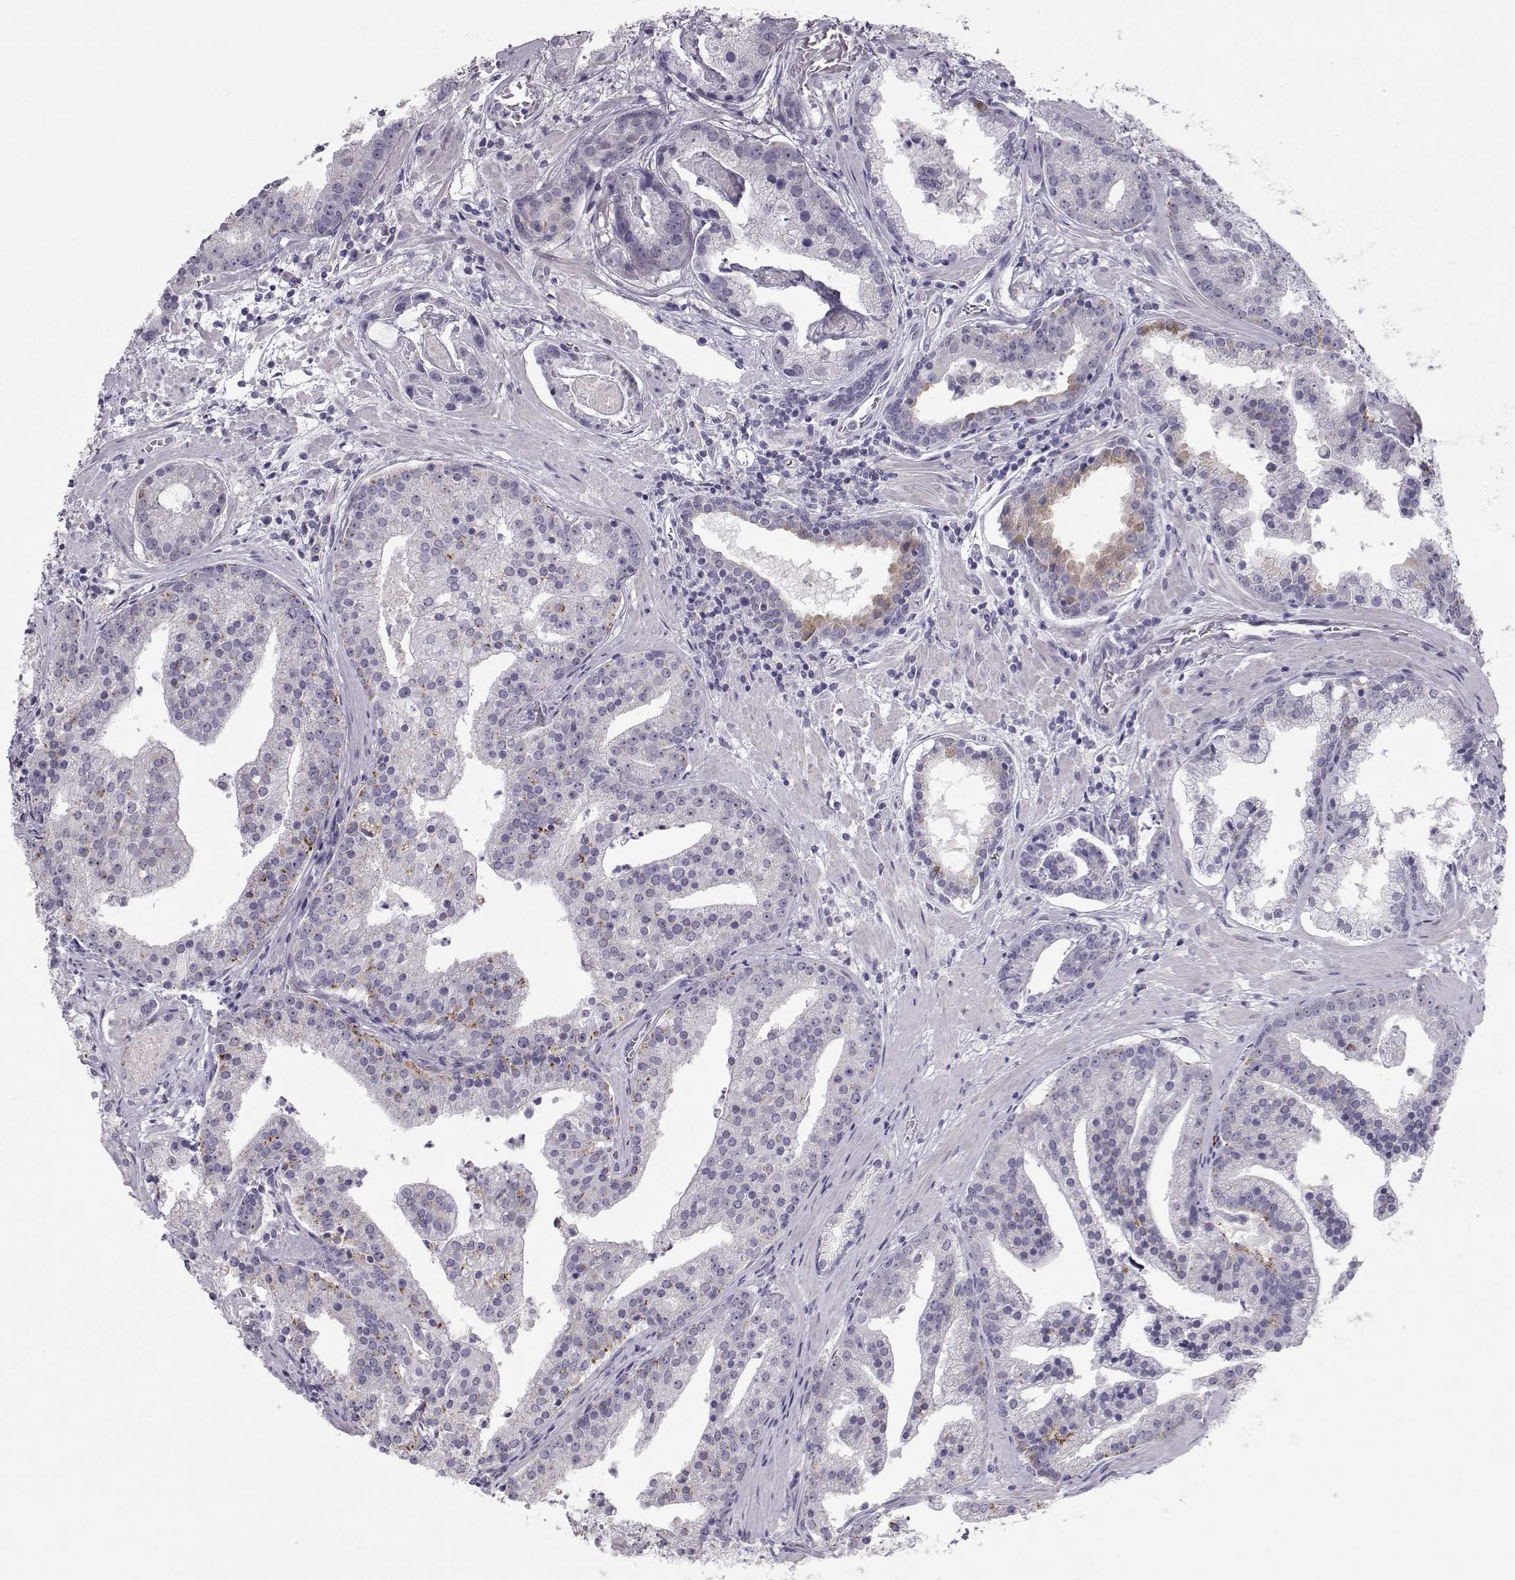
{"staining": {"intensity": "negative", "quantity": "none", "location": "none"}, "tissue": "prostate cancer", "cell_type": "Tumor cells", "image_type": "cancer", "snomed": [{"axis": "morphology", "description": "Adenocarcinoma, NOS"}, {"axis": "topography", "description": "Prostate and seminal vesicle, NOS"}, {"axis": "topography", "description": "Prostate"}], "caption": "High magnification brightfield microscopy of prostate cancer stained with DAB (brown) and counterstained with hematoxylin (blue): tumor cells show no significant positivity.", "gene": "NPVF", "patient": {"sex": "male", "age": 44}}